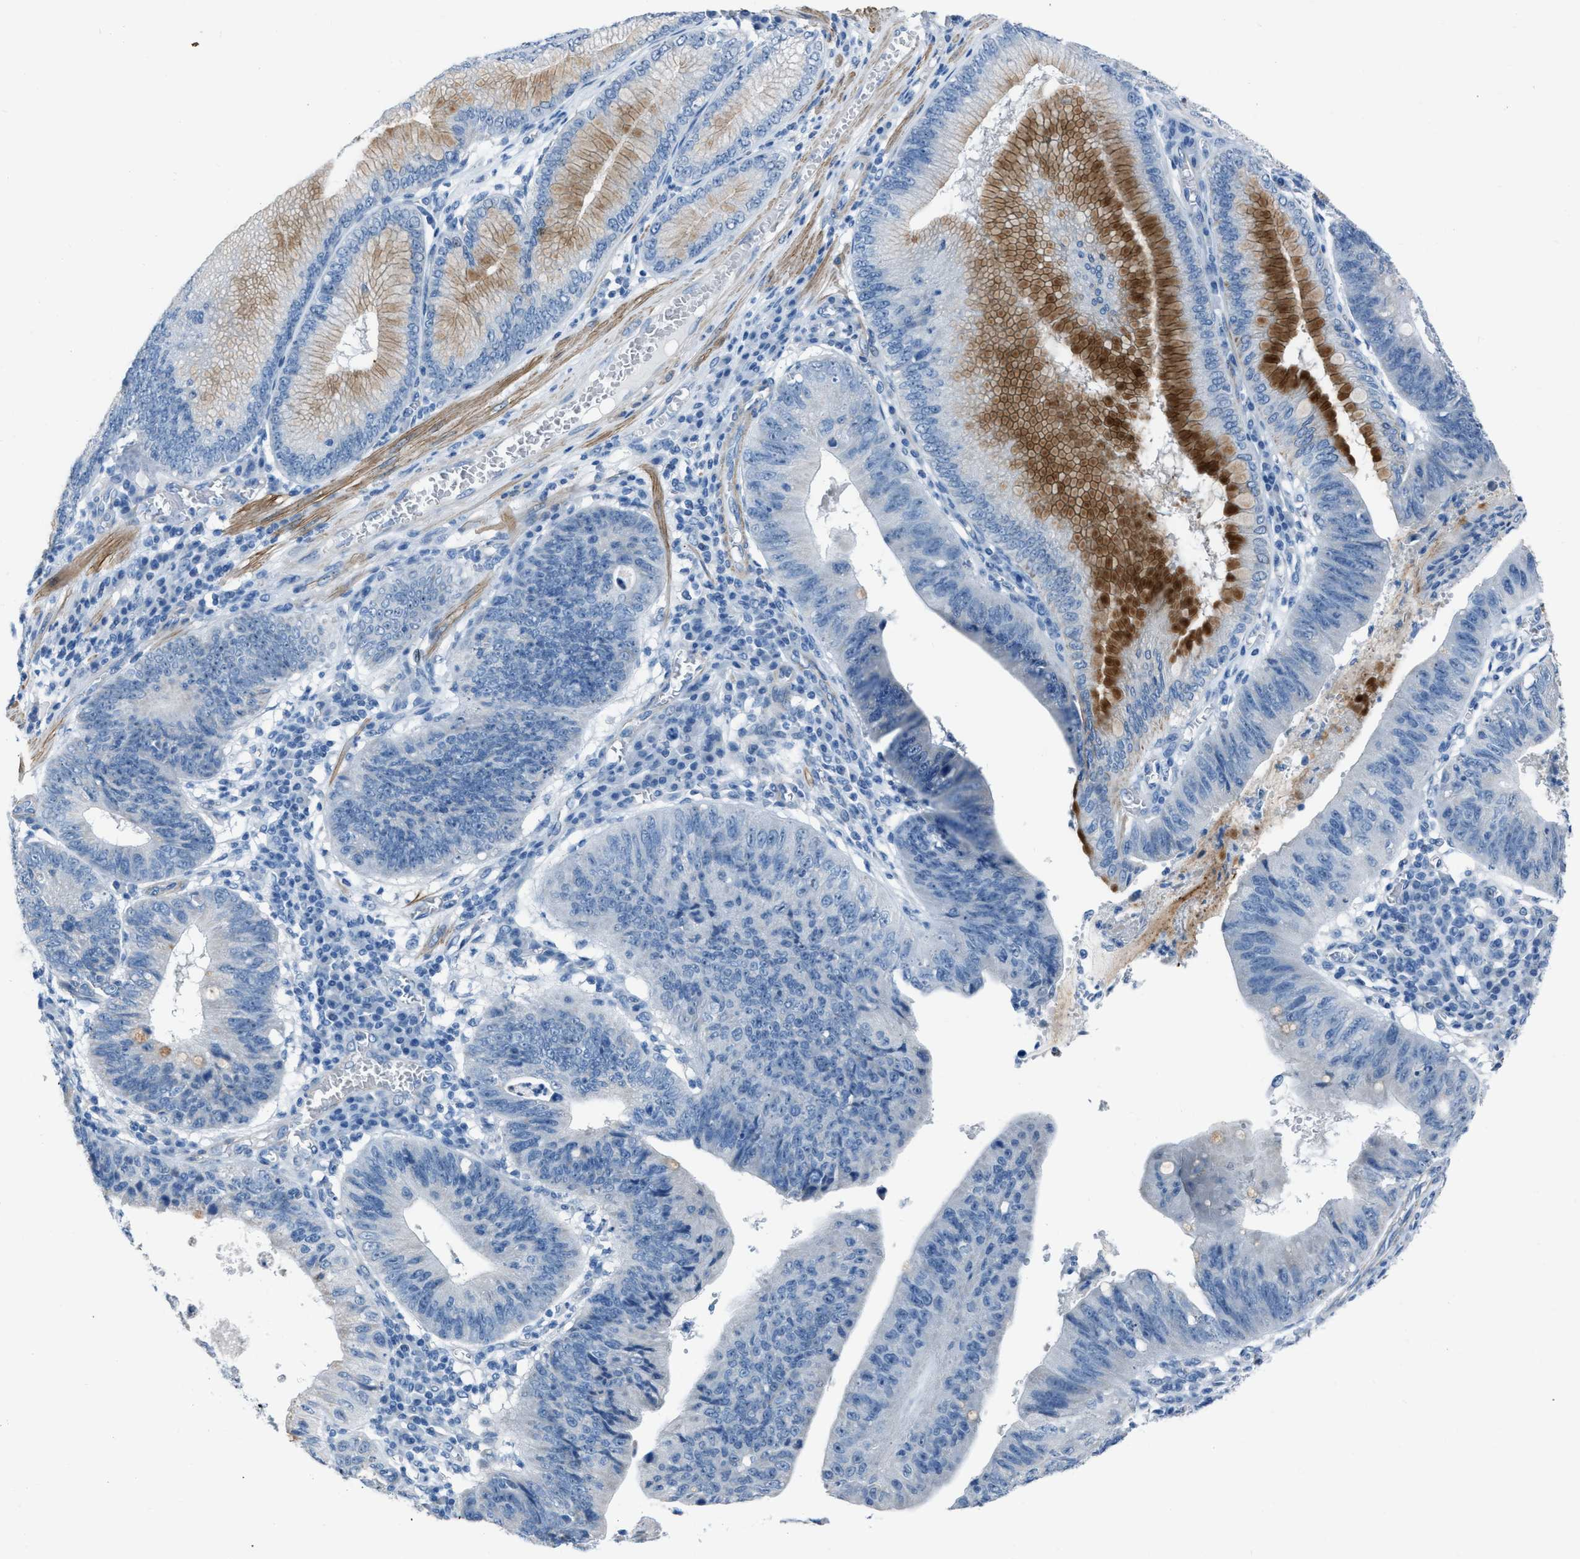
{"staining": {"intensity": "strong", "quantity": "<25%", "location": "cytoplasmic/membranous"}, "tissue": "stomach cancer", "cell_type": "Tumor cells", "image_type": "cancer", "snomed": [{"axis": "morphology", "description": "Adenocarcinoma, NOS"}, {"axis": "topography", "description": "Stomach"}], "caption": "An image of human adenocarcinoma (stomach) stained for a protein reveals strong cytoplasmic/membranous brown staining in tumor cells.", "gene": "SPATC1L", "patient": {"sex": "male", "age": 59}}